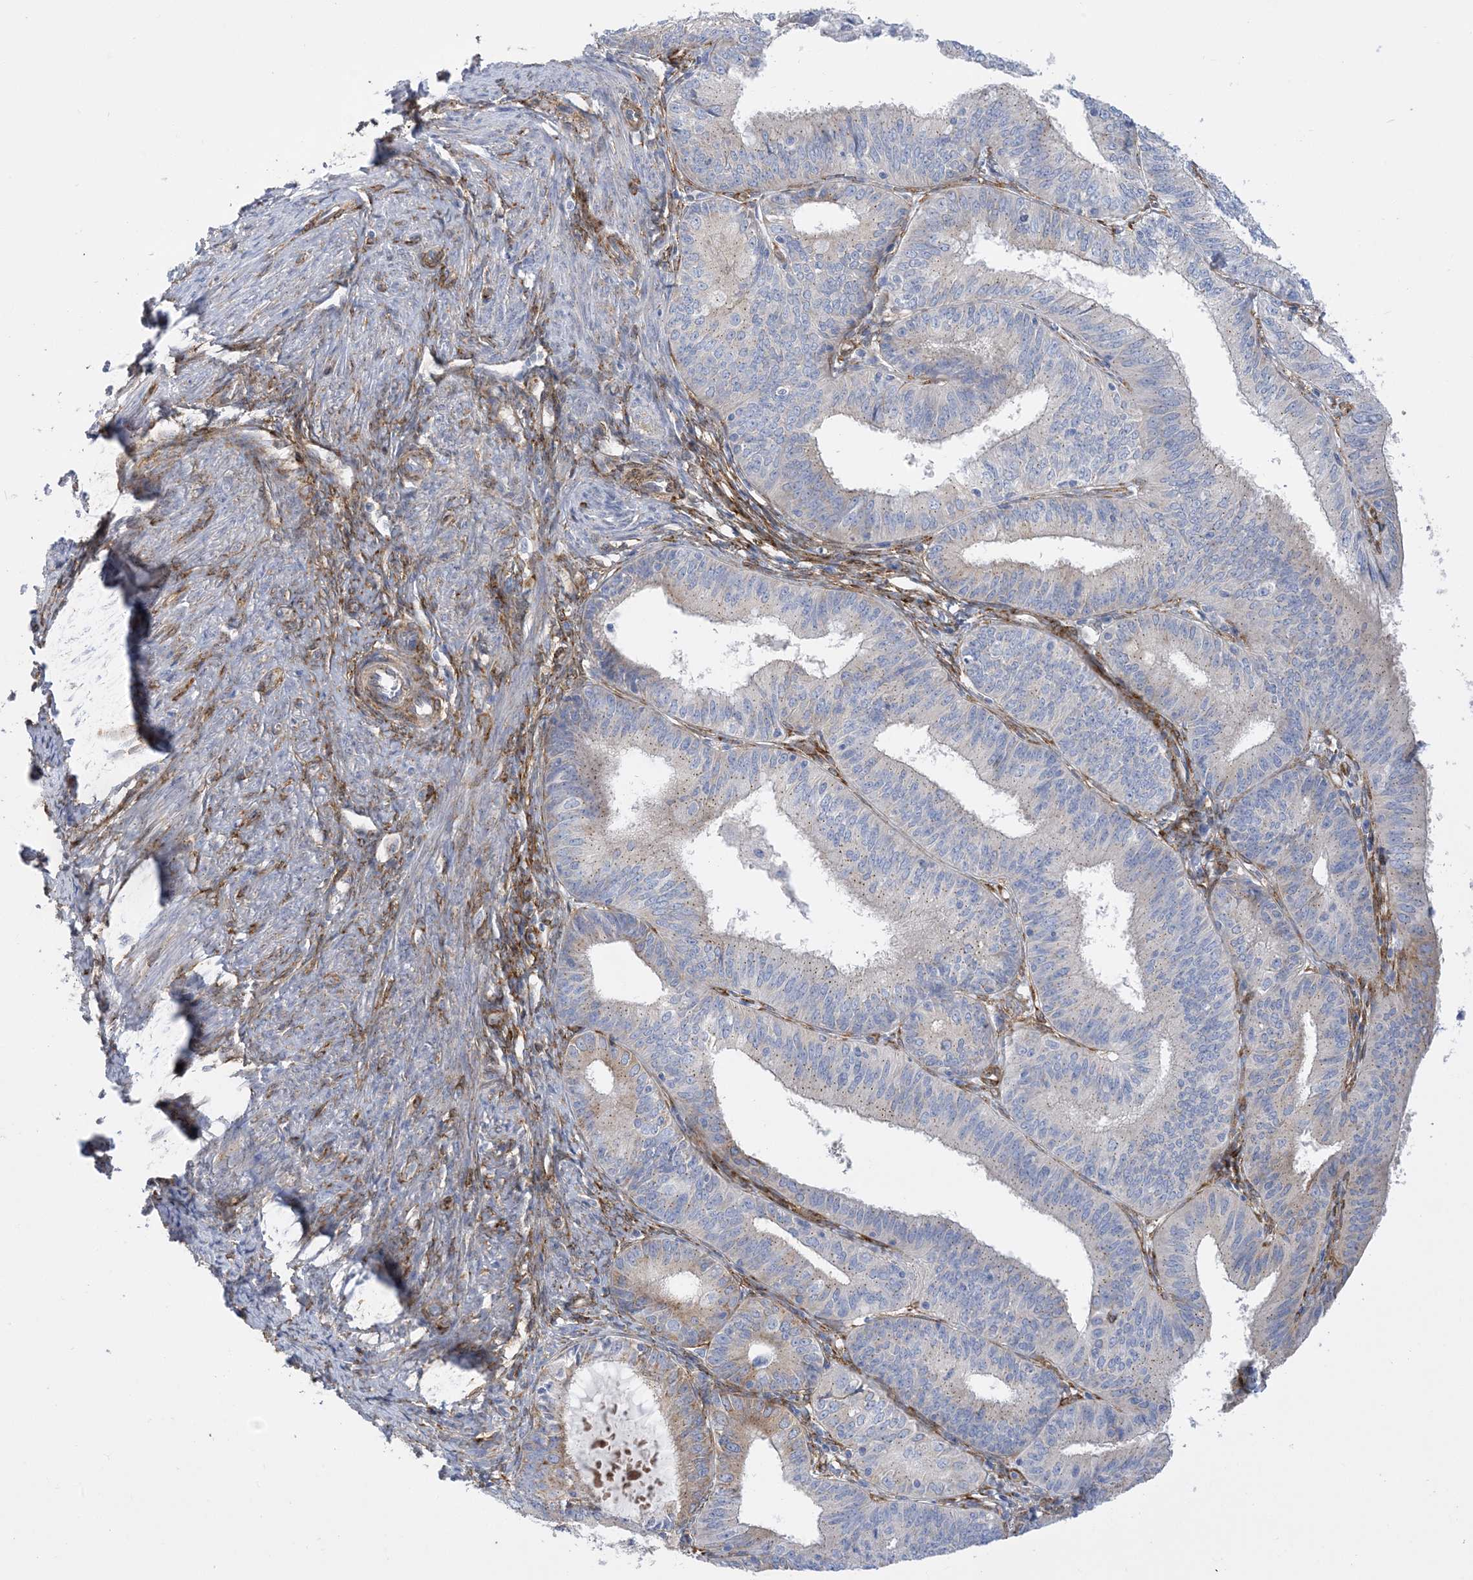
{"staining": {"intensity": "weak", "quantity": "25%-75%", "location": "cytoplasmic/membranous"}, "tissue": "endometrial cancer", "cell_type": "Tumor cells", "image_type": "cancer", "snomed": [{"axis": "morphology", "description": "Adenocarcinoma, NOS"}, {"axis": "topography", "description": "Endometrium"}], "caption": "Immunohistochemical staining of human endometrial cancer displays weak cytoplasmic/membranous protein positivity in approximately 25%-75% of tumor cells.", "gene": "RBMS3", "patient": {"sex": "female", "age": 51}}